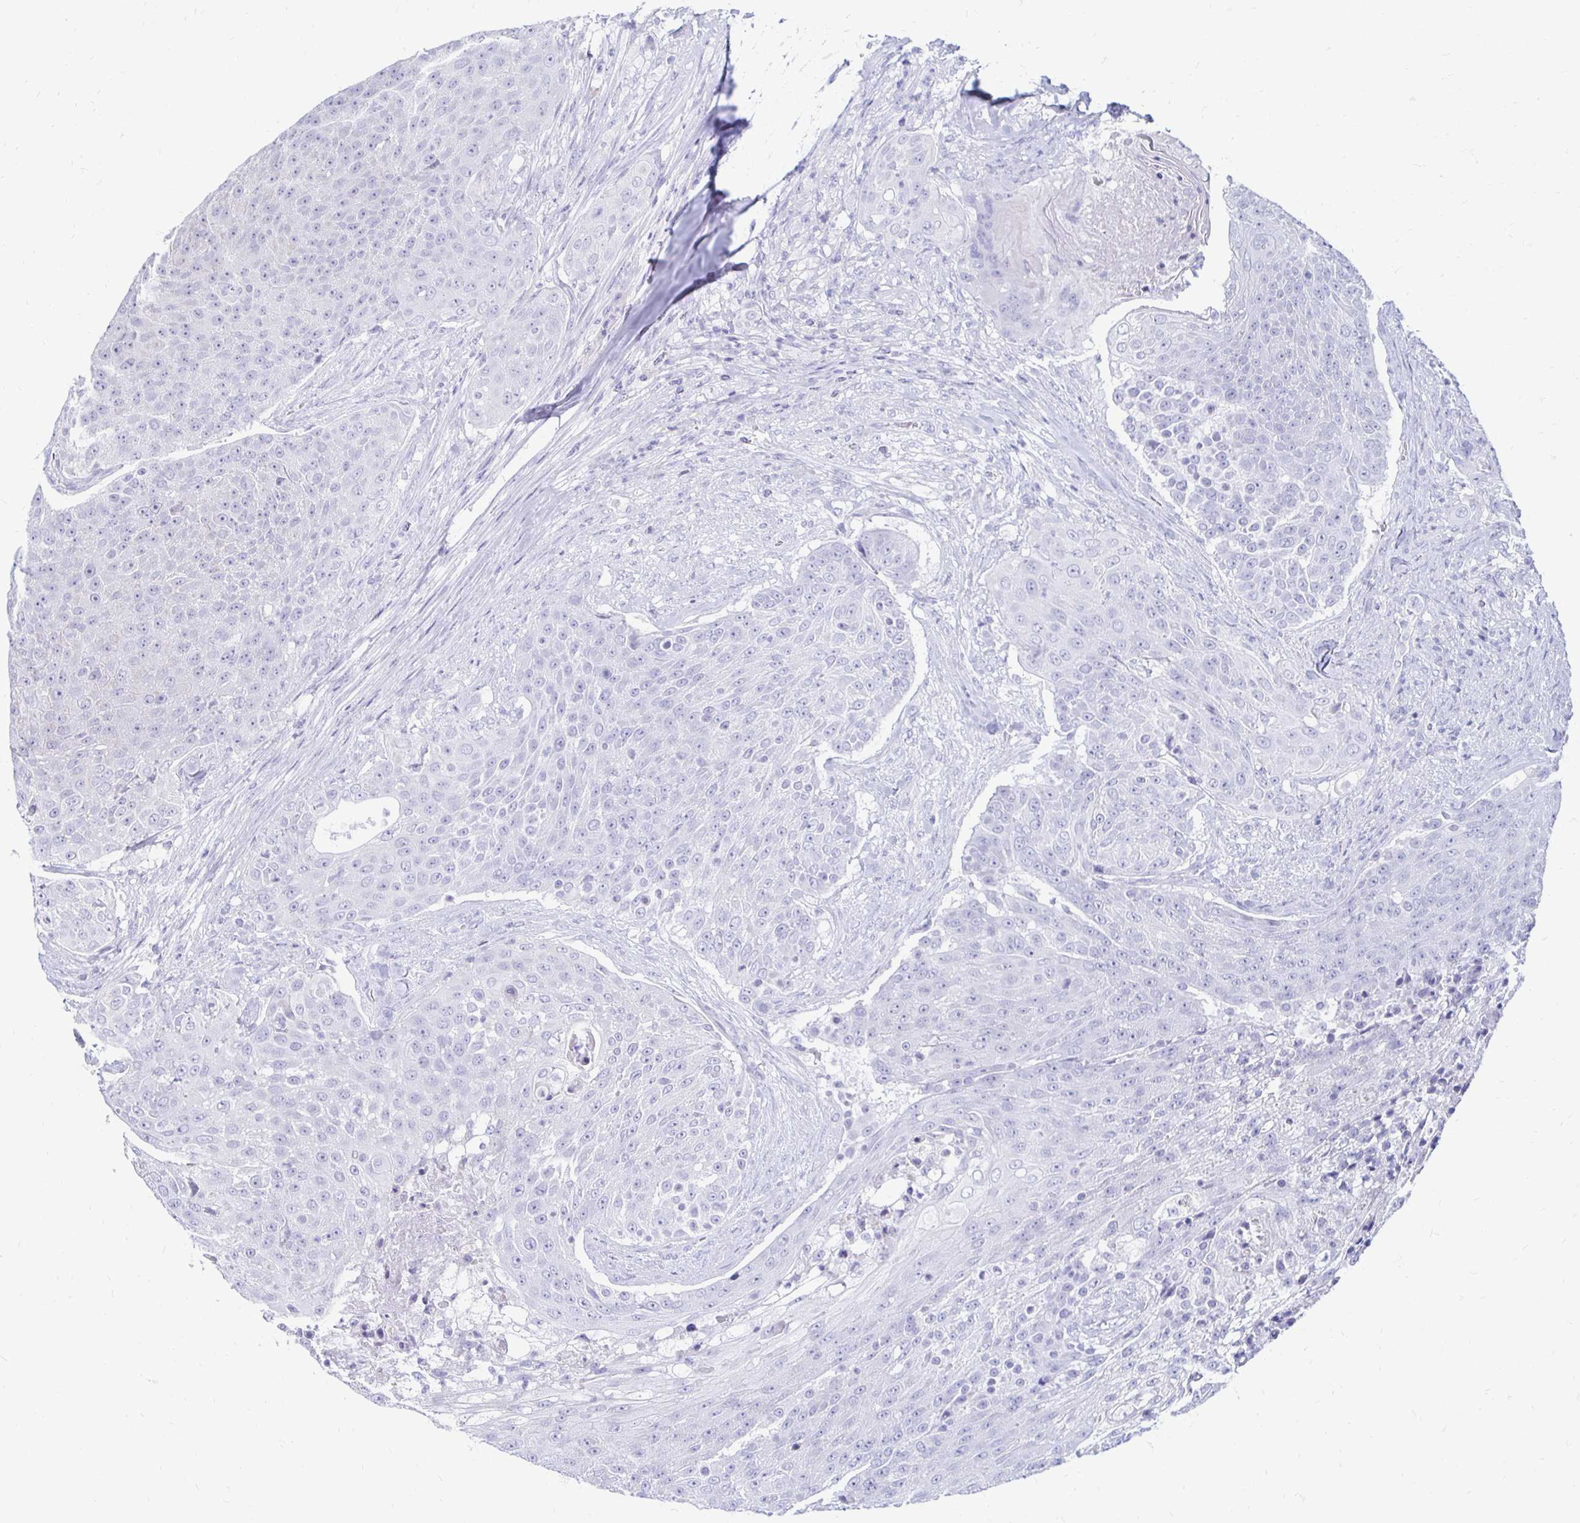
{"staining": {"intensity": "negative", "quantity": "none", "location": "none"}, "tissue": "urothelial cancer", "cell_type": "Tumor cells", "image_type": "cancer", "snomed": [{"axis": "morphology", "description": "Urothelial carcinoma, High grade"}, {"axis": "topography", "description": "Urinary bladder"}], "caption": "The image shows no staining of tumor cells in high-grade urothelial carcinoma.", "gene": "PEG10", "patient": {"sex": "female", "age": 63}}